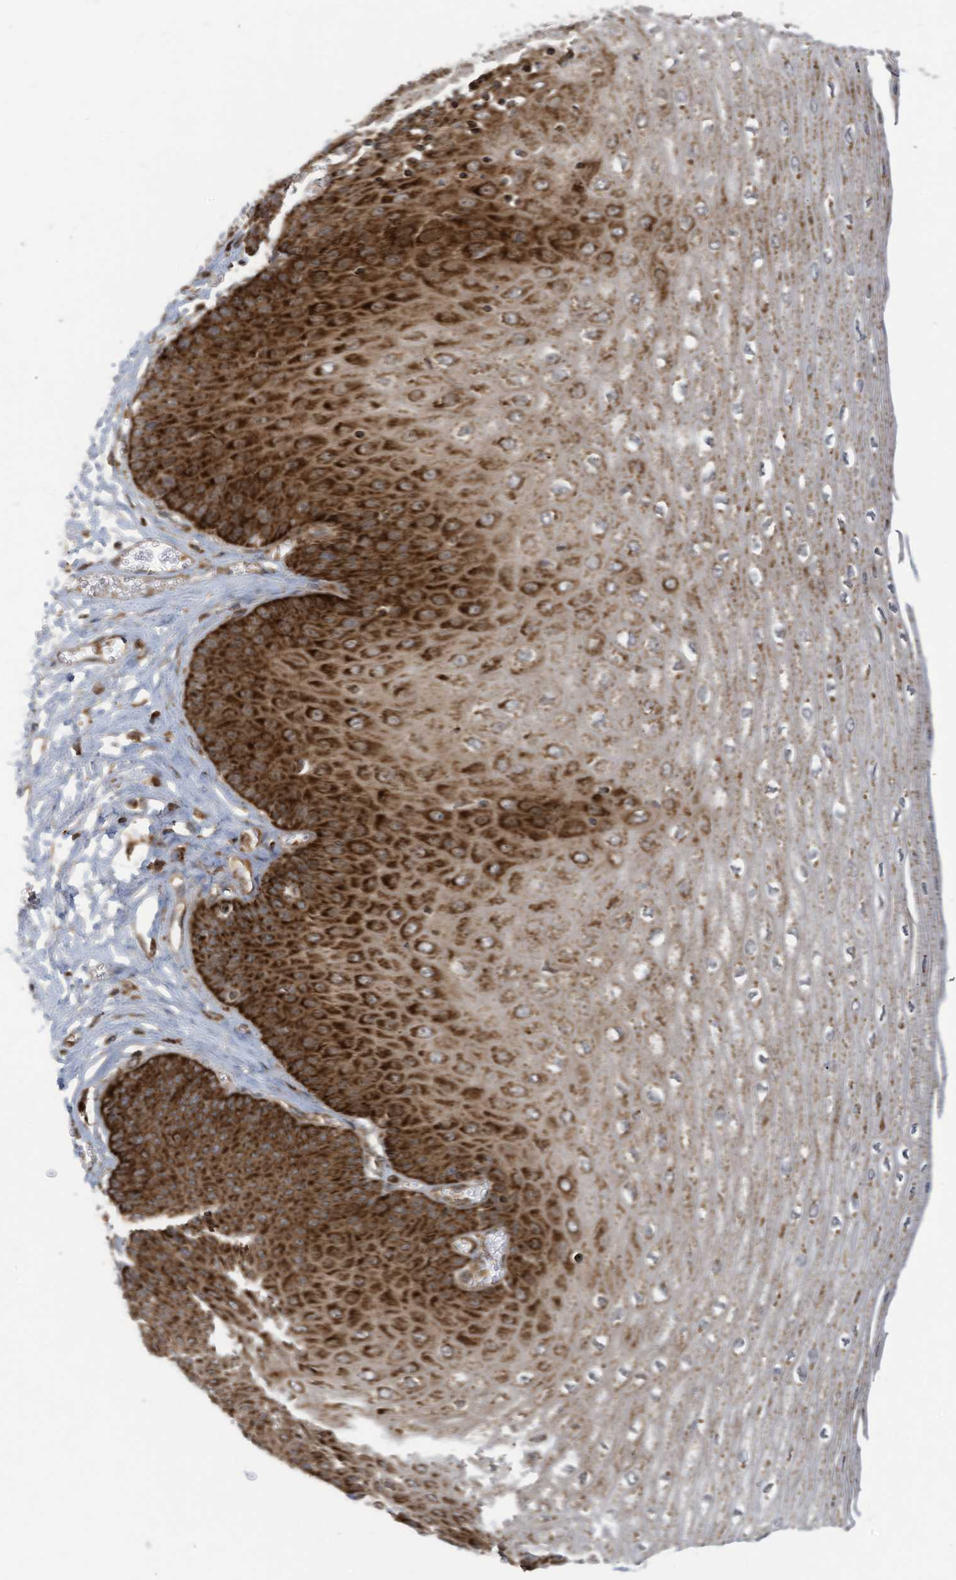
{"staining": {"intensity": "strong", "quantity": ">75%", "location": "cytoplasmic/membranous"}, "tissue": "esophagus", "cell_type": "Squamous epithelial cells", "image_type": "normal", "snomed": [{"axis": "morphology", "description": "Normal tissue, NOS"}, {"axis": "topography", "description": "Esophagus"}], "caption": "Protein analysis of normal esophagus shows strong cytoplasmic/membranous expression in approximately >75% of squamous epithelial cells.", "gene": "COX10", "patient": {"sex": "male", "age": 60}}